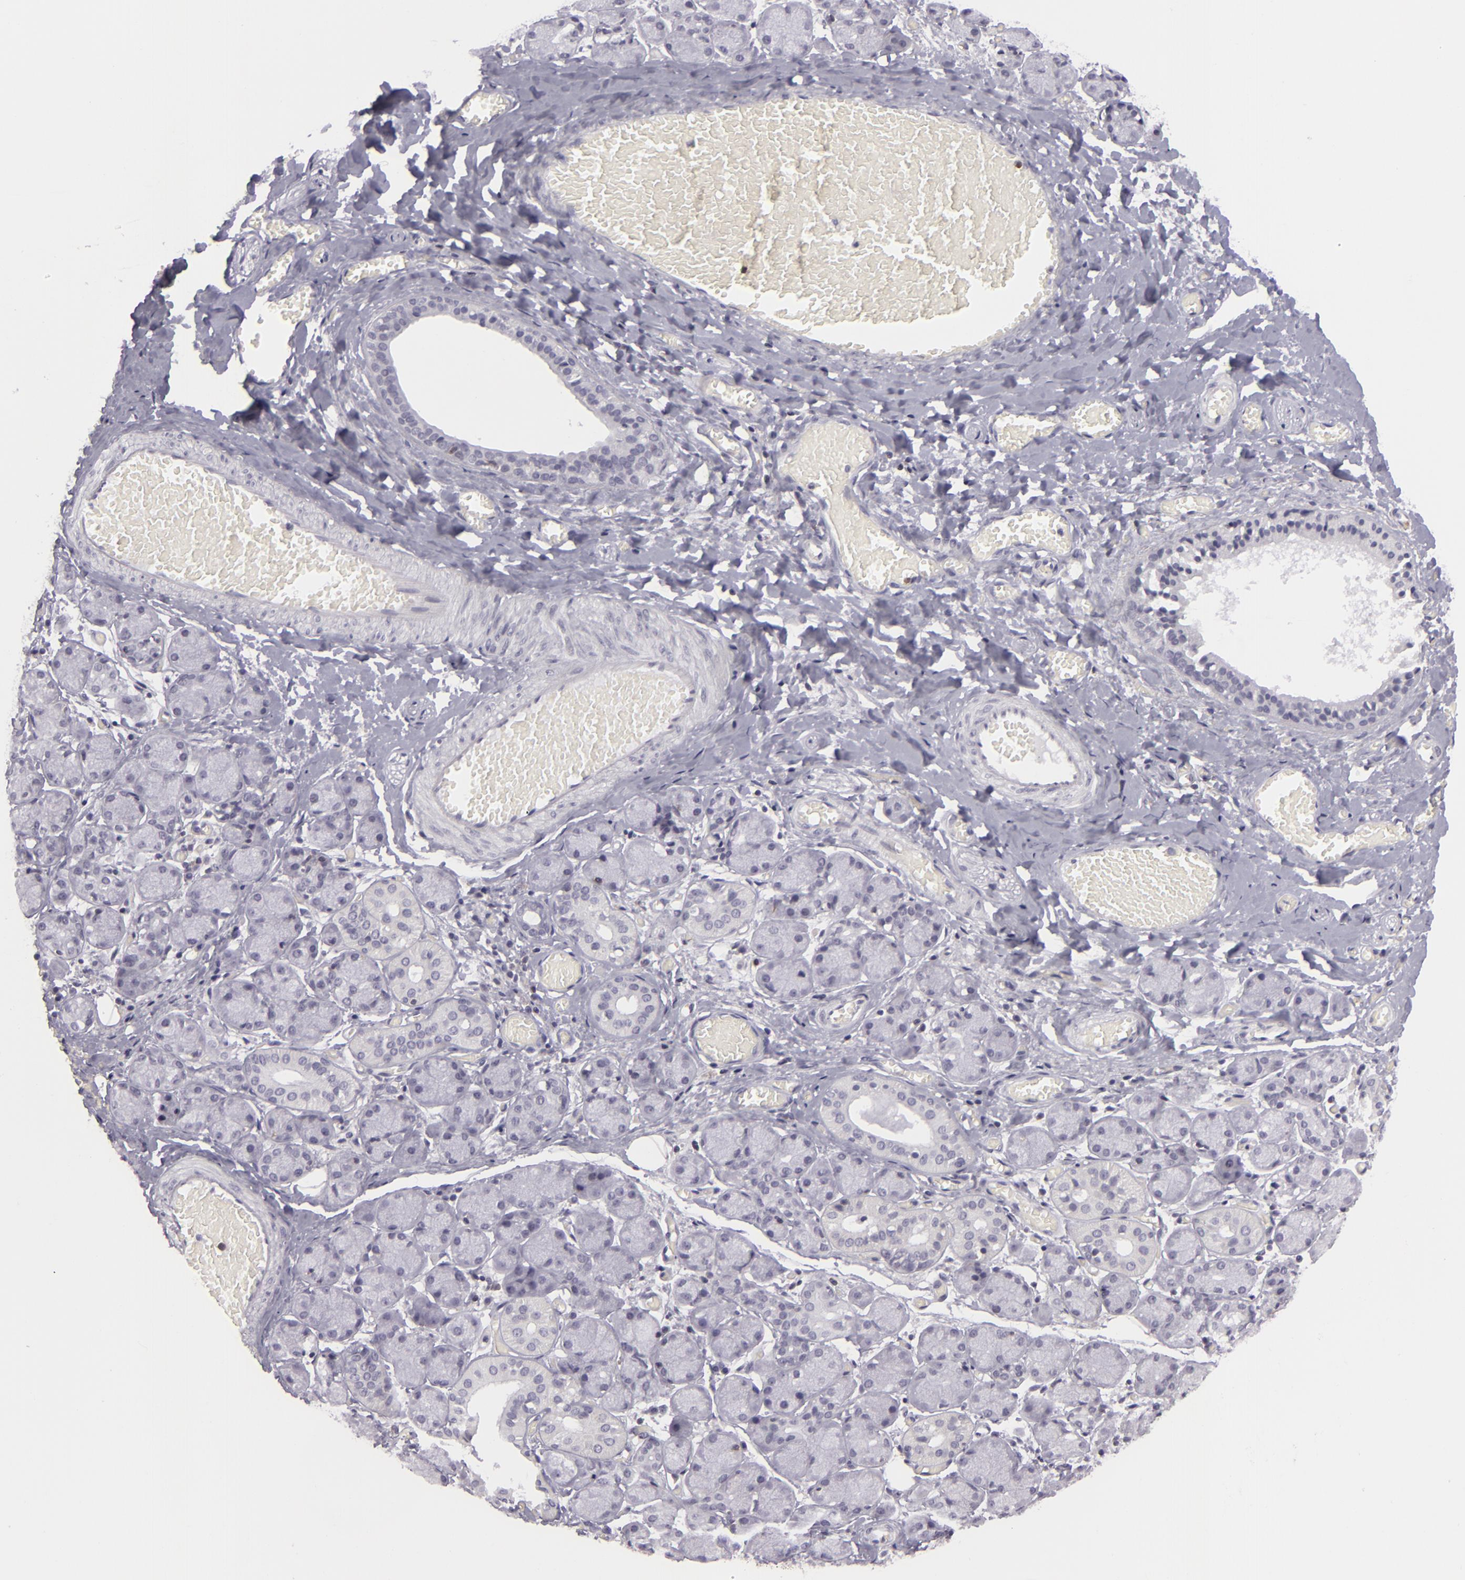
{"staining": {"intensity": "moderate", "quantity": "<25%", "location": "cytoplasmic/membranous"}, "tissue": "salivary gland", "cell_type": "Glandular cells", "image_type": "normal", "snomed": [{"axis": "morphology", "description": "Normal tissue, NOS"}, {"axis": "topography", "description": "Salivary gland"}], "caption": "Salivary gland stained with immunohistochemistry (IHC) displays moderate cytoplasmic/membranous staining in about <25% of glandular cells.", "gene": "KCNAB2", "patient": {"sex": "female", "age": 24}}